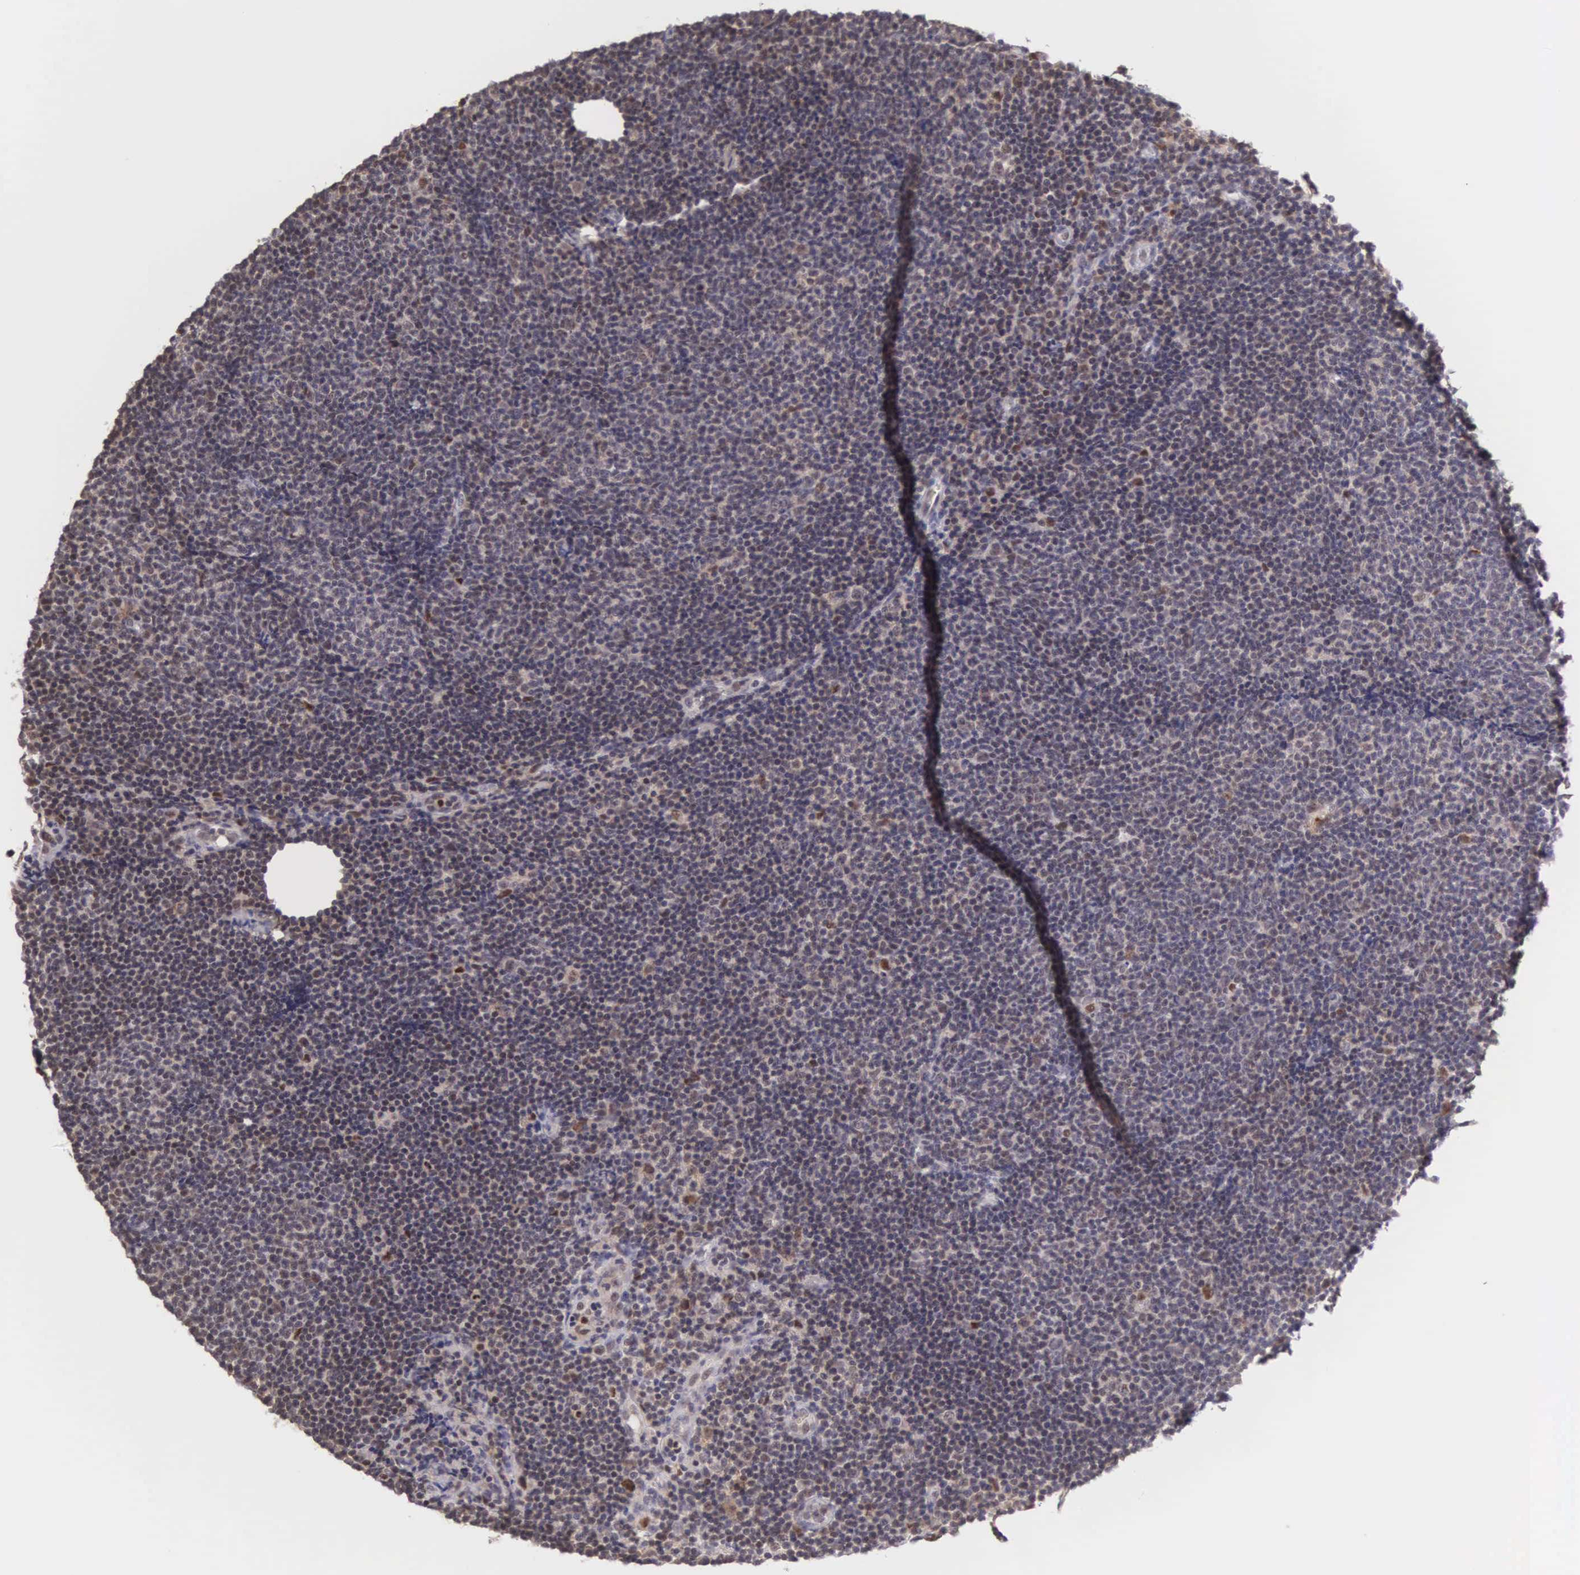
{"staining": {"intensity": "weak", "quantity": "<25%", "location": "nuclear"}, "tissue": "lymphoma", "cell_type": "Tumor cells", "image_type": "cancer", "snomed": [{"axis": "morphology", "description": "Malignant lymphoma, non-Hodgkin's type, Low grade"}, {"axis": "topography", "description": "Lymph node"}], "caption": "A high-resolution image shows IHC staining of malignant lymphoma, non-Hodgkin's type (low-grade), which displays no significant positivity in tumor cells.", "gene": "GRK3", "patient": {"sex": "male", "age": 49}}